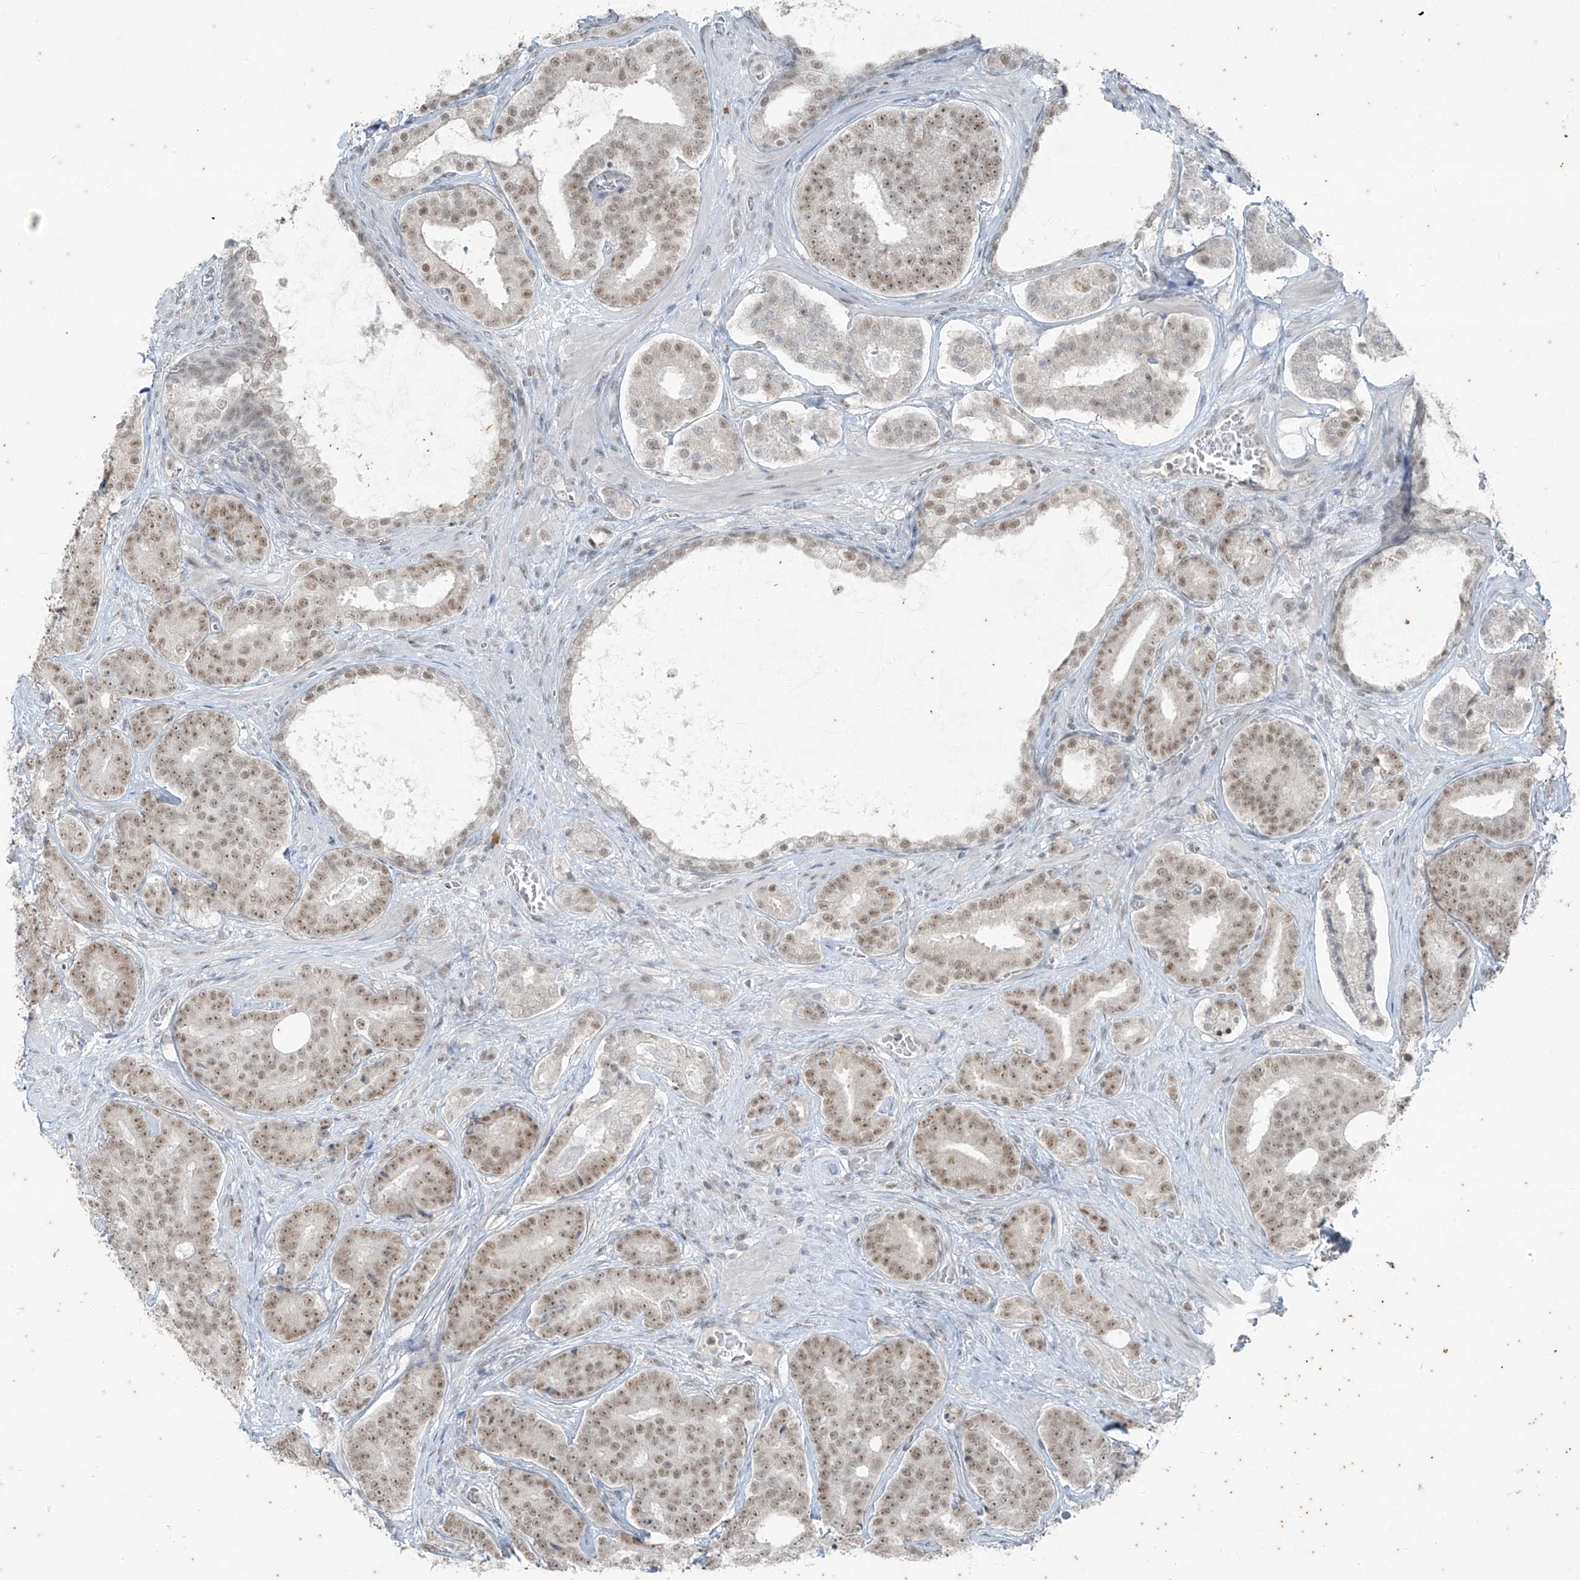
{"staining": {"intensity": "weak", "quantity": ">75%", "location": "nuclear"}, "tissue": "prostate cancer", "cell_type": "Tumor cells", "image_type": "cancer", "snomed": [{"axis": "morphology", "description": "Adenocarcinoma, High grade"}, {"axis": "topography", "description": "Prostate"}], "caption": "Protein staining of adenocarcinoma (high-grade) (prostate) tissue displays weak nuclear positivity in about >75% of tumor cells.", "gene": "ZNF354B", "patient": {"sex": "male", "age": 60}}